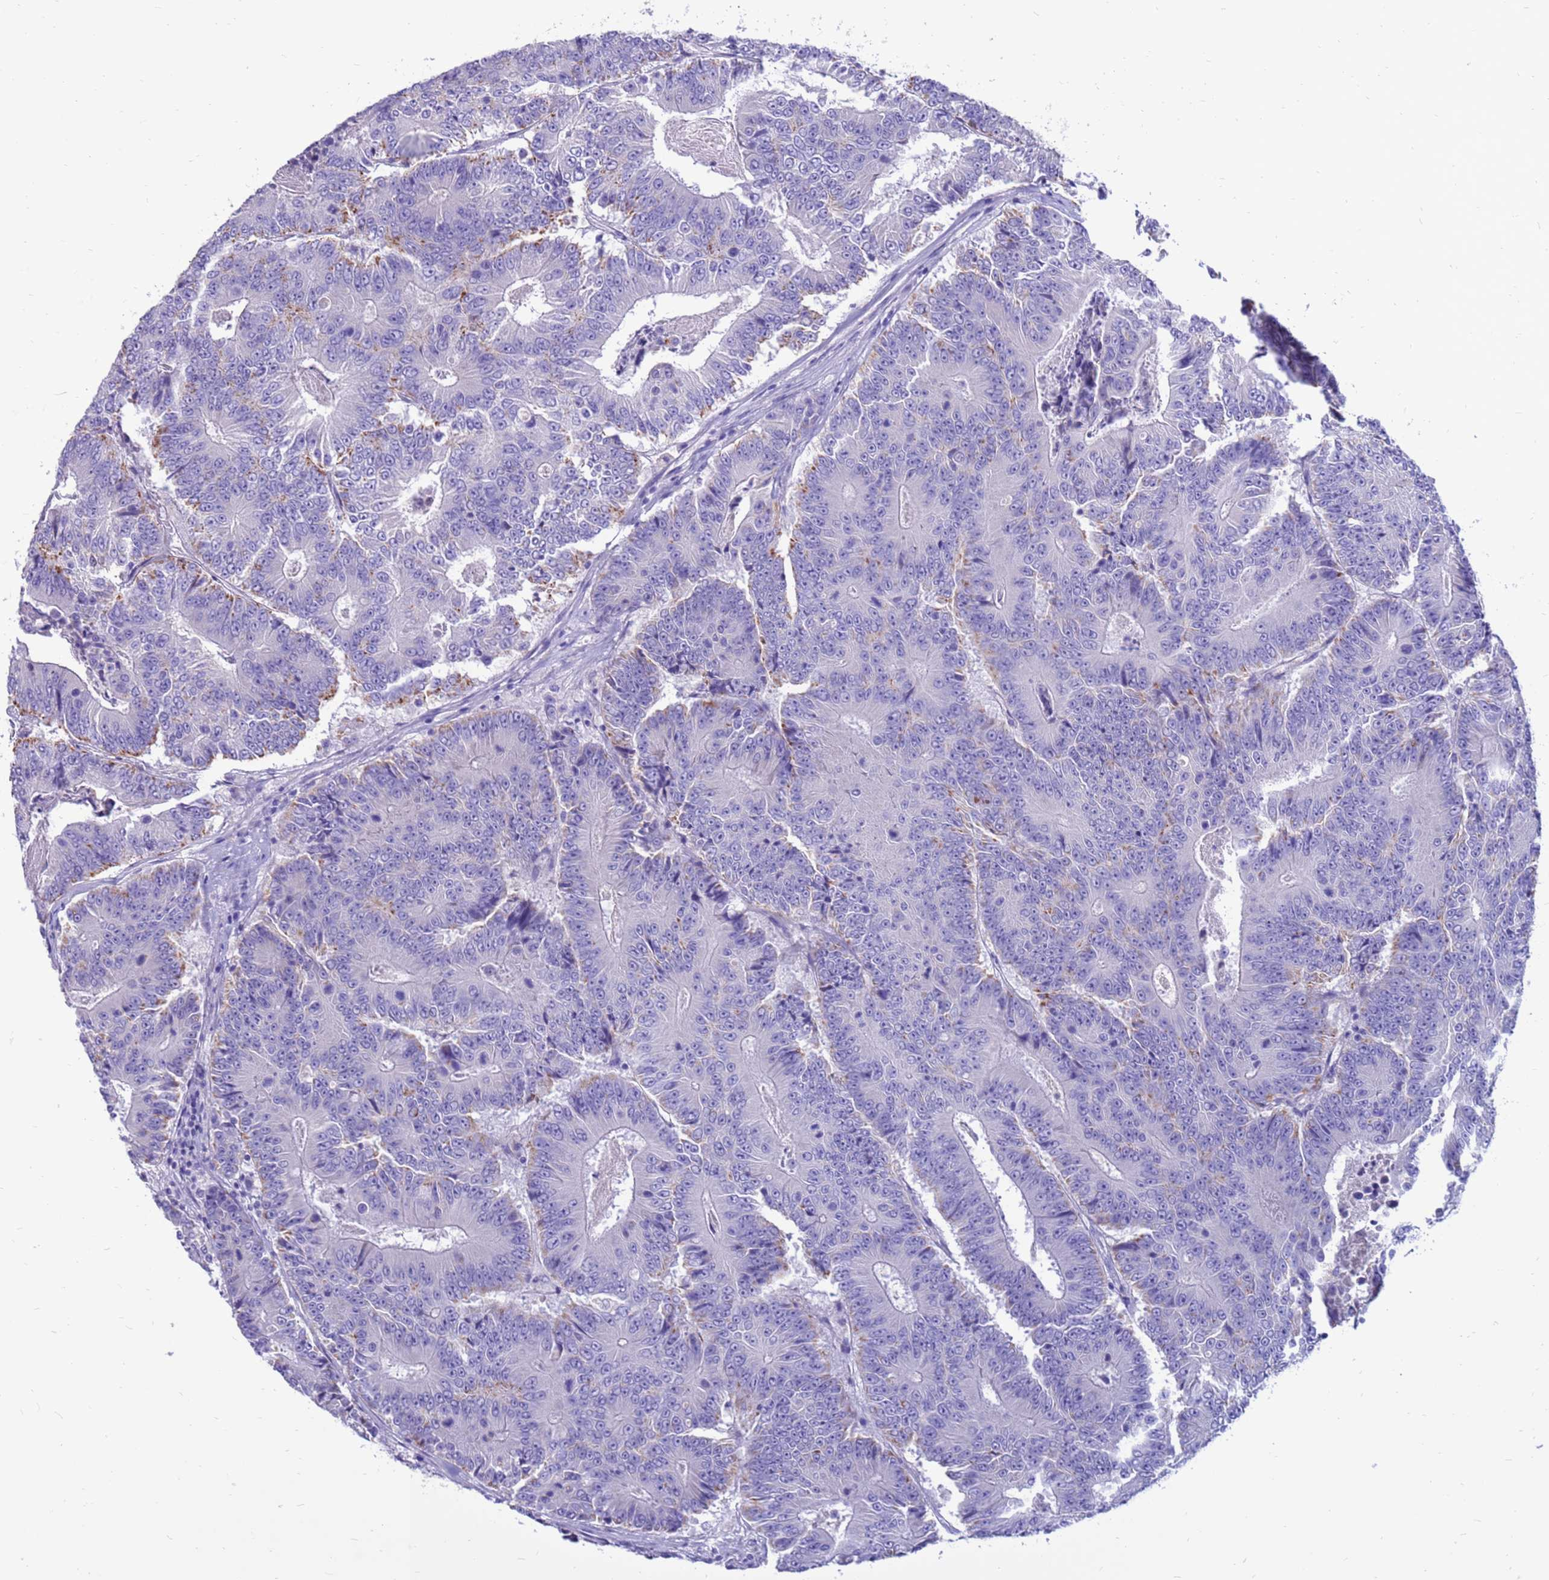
{"staining": {"intensity": "moderate", "quantity": "<25%", "location": "cytoplasmic/membranous"}, "tissue": "colorectal cancer", "cell_type": "Tumor cells", "image_type": "cancer", "snomed": [{"axis": "morphology", "description": "Adenocarcinoma, NOS"}, {"axis": "topography", "description": "Colon"}], "caption": "The micrograph shows a brown stain indicating the presence of a protein in the cytoplasmic/membranous of tumor cells in colorectal adenocarcinoma.", "gene": "PDE10A", "patient": {"sex": "male", "age": 83}}